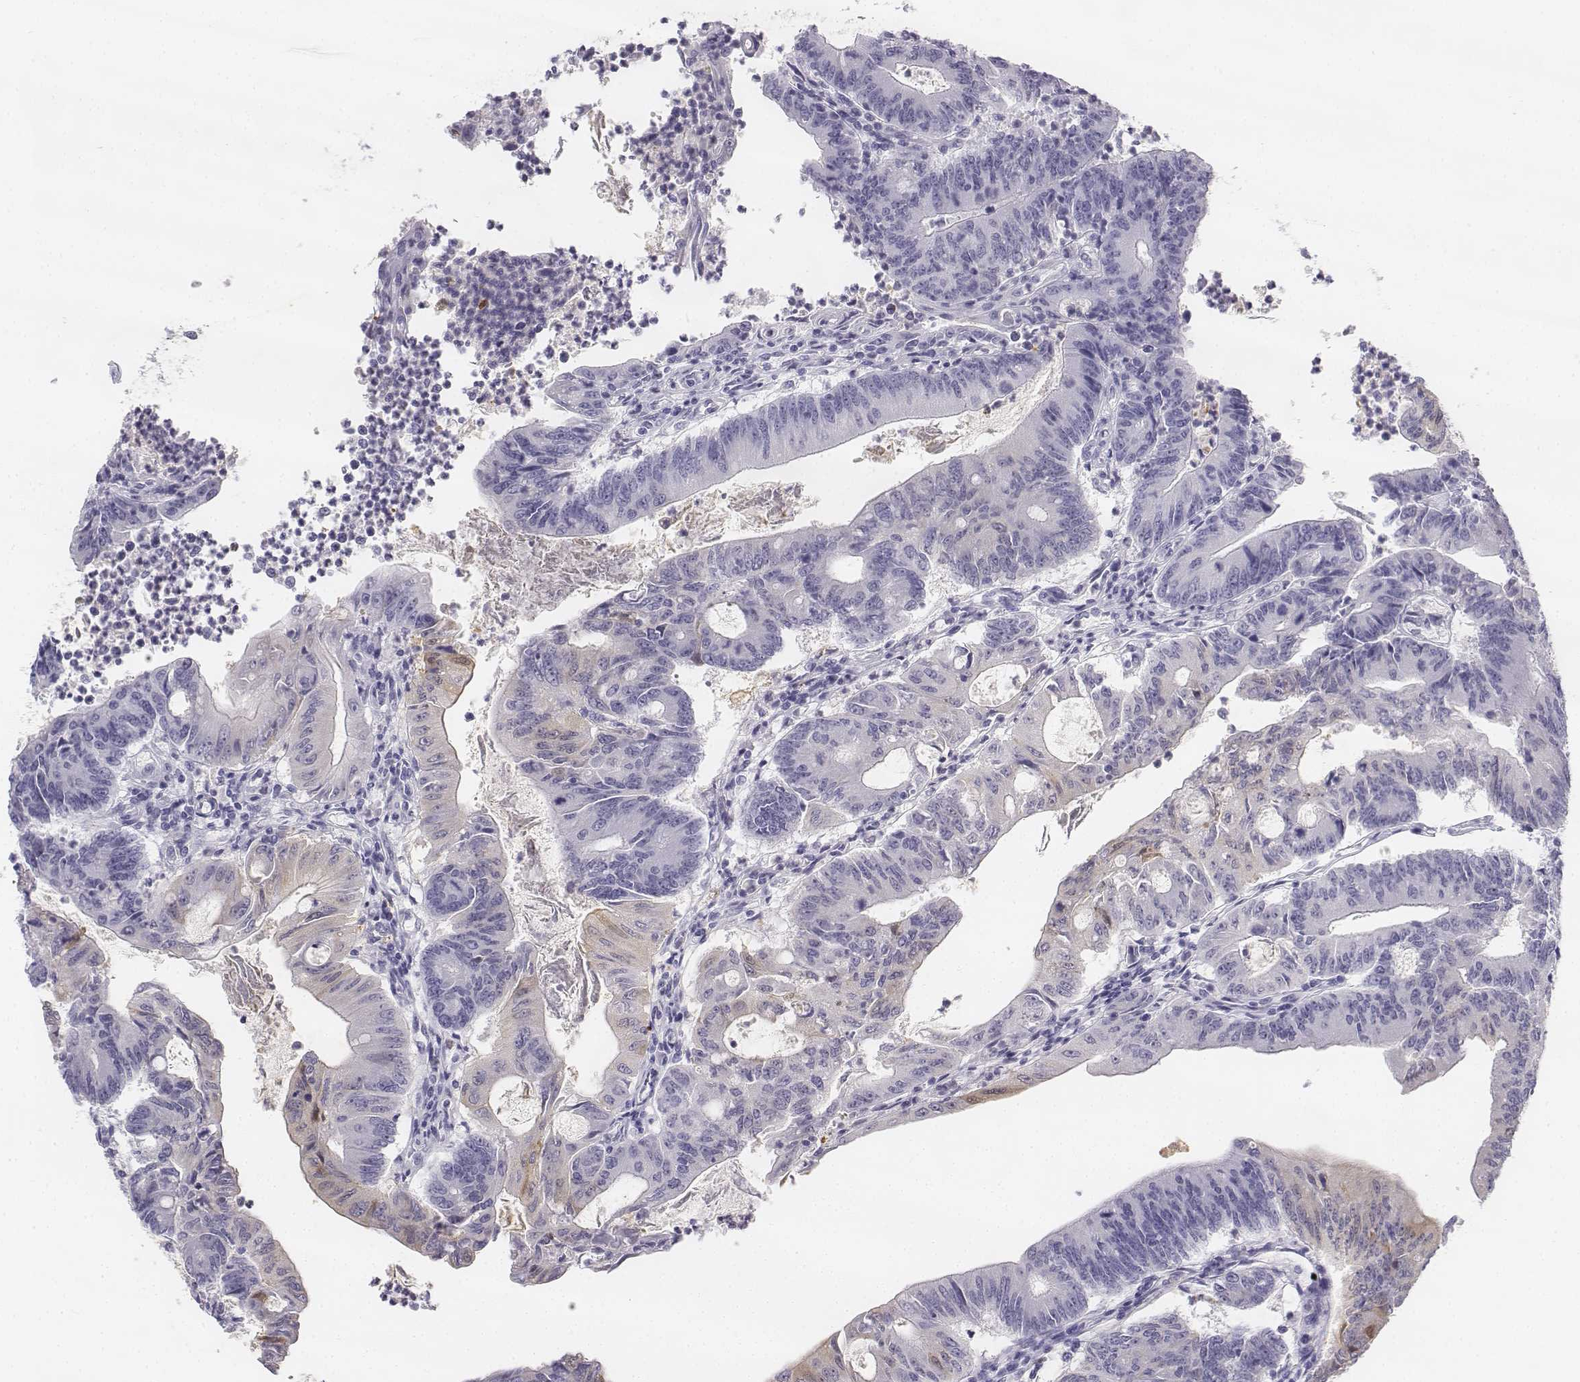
{"staining": {"intensity": "moderate", "quantity": "<25%", "location": "cytoplasmic/membranous"}, "tissue": "colorectal cancer", "cell_type": "Tumor cells", "image_type": "cancer", "snomed": [{"axis": "morphology", "description": "Adenocarcinoma, NOS"}, {"axis": "topography", "description": "Colon"}], "caption": "This is a photomicrograph of immunohistochemistry (IHC) staining of colorectal adenocarcinoma, which shows moderate positivity in the cytoplasmic/membranous of tumor cells.", "gene": "UCN2", "patient": {"sex": "female", "age": 70}}